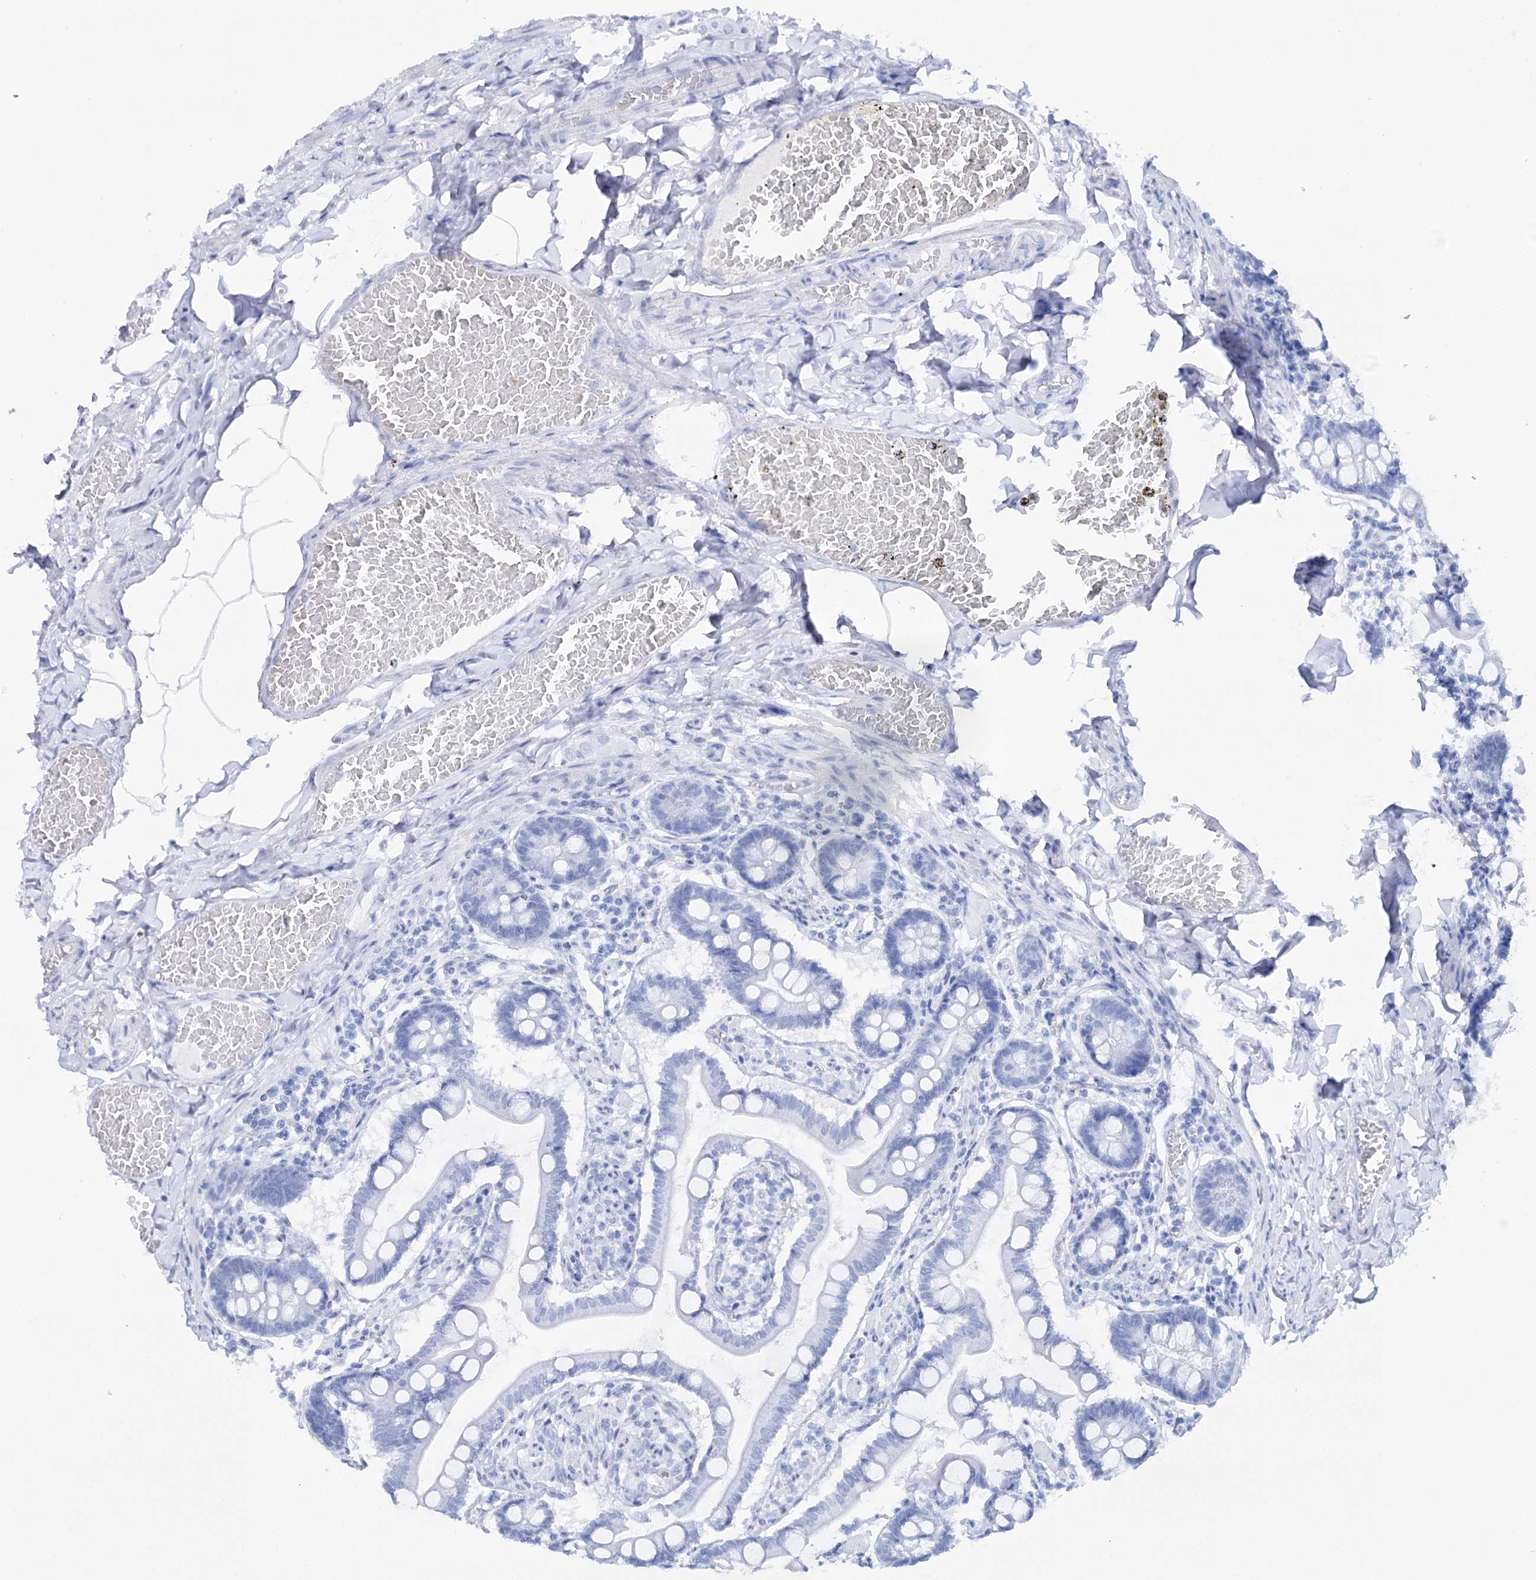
{"staining": {"intensity": "negative", "quantity": "none", "location": "none"}, "tissue": "small intestine", "cell_type": "Glandular cells", "image_type": "normal", "snomed": [{"axis": "morphology", "description": "Normal tissue, NOS"}, {"axis": "topography", "description": "Small intestine"}], "caption": "Unremarkable small intestine was stained to show a protein in brown. There is no significant positivity in glandular cells. (Stains: DAB (3,3'-diaminobenzidine) IHC with hematoxylin counter stain, Microscopy: brightfield microscopy at high magnification).", "gene": "CSN3", "patient": {"sex": "male", "age": 41}}